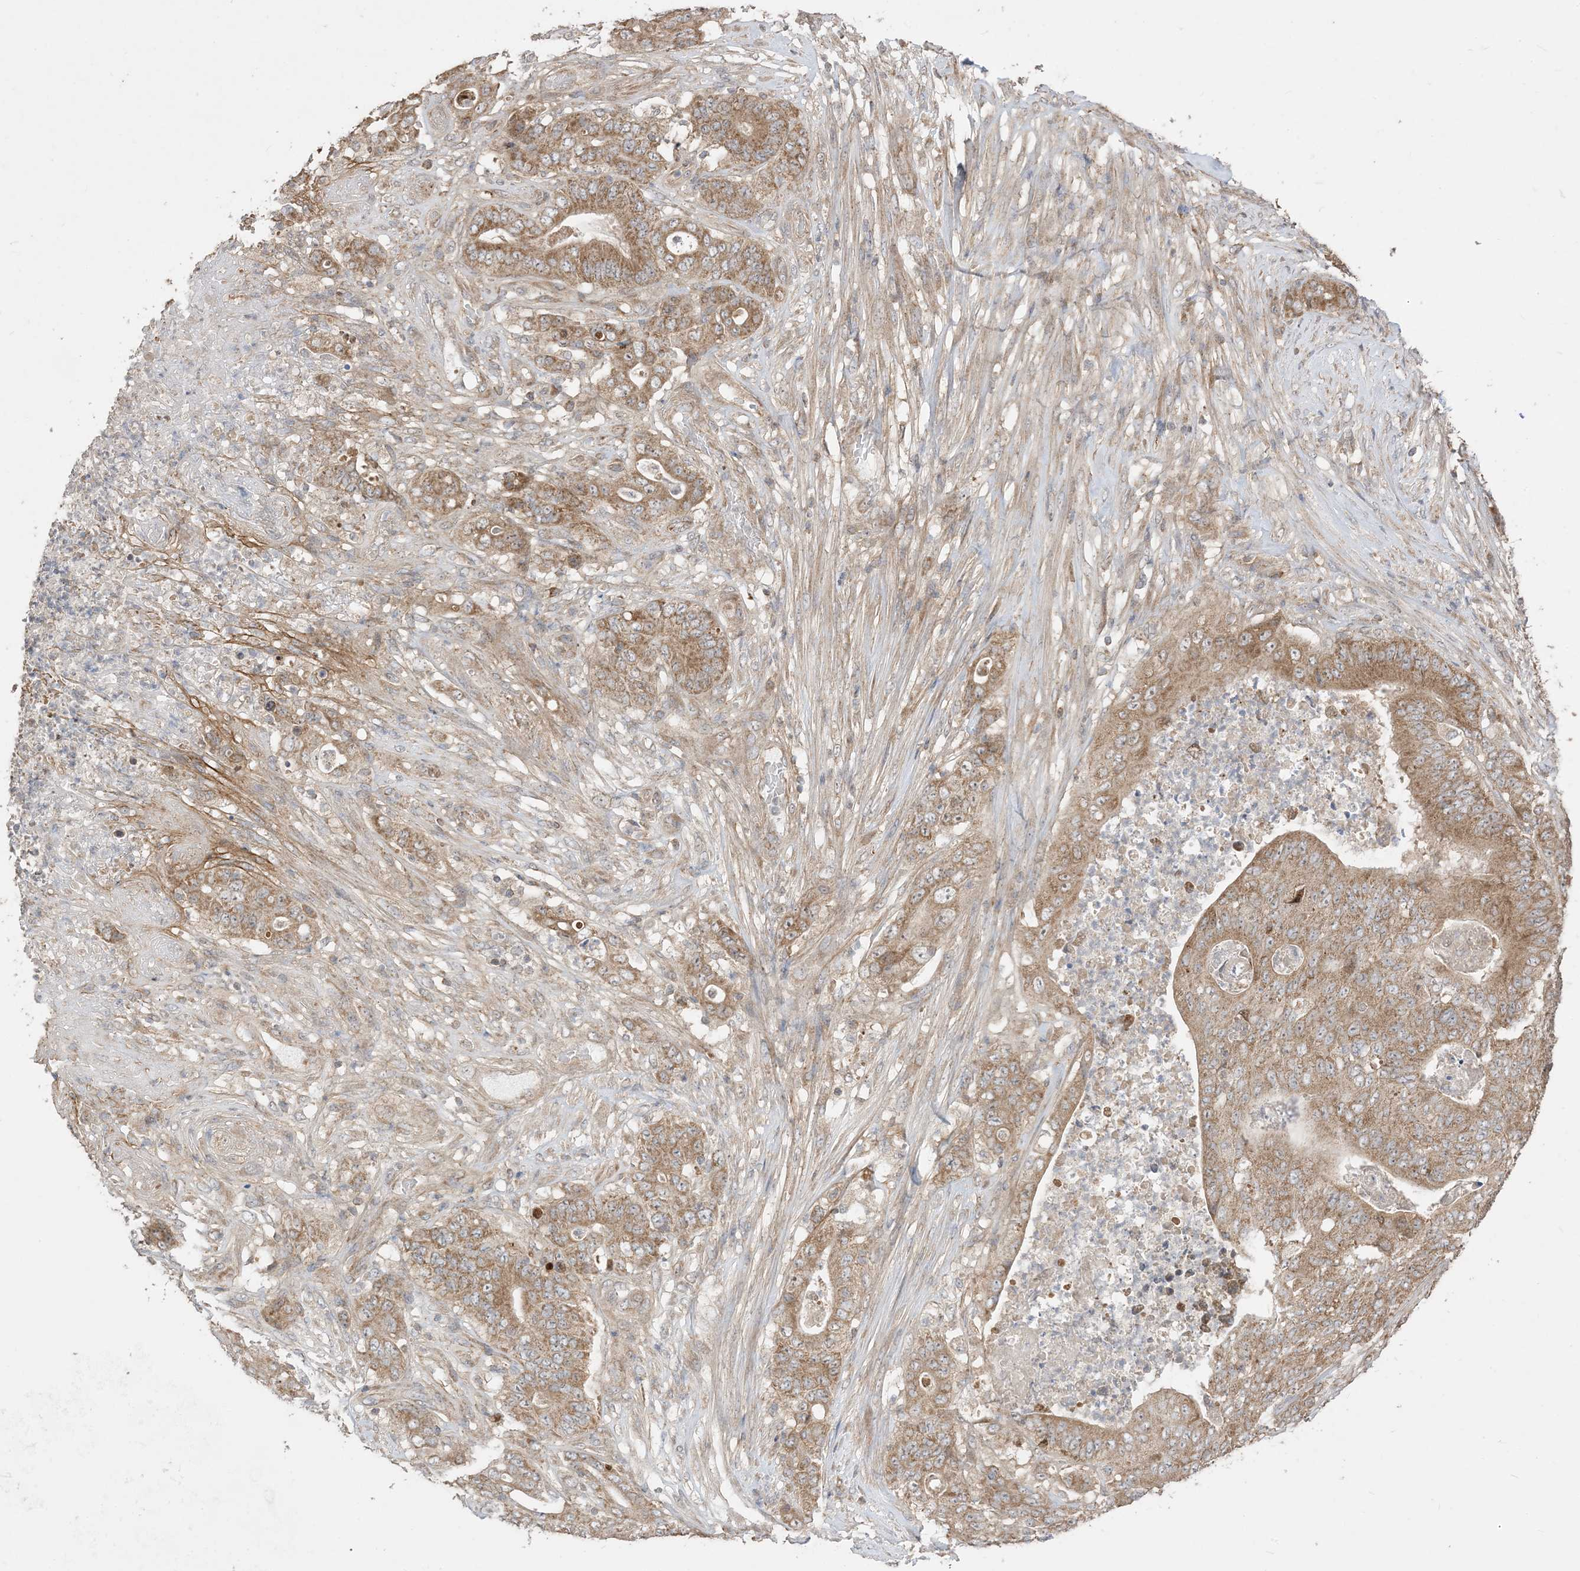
{"staining": {"intensity": "strong", "quantity": ">75%", "location": "cytoplasmic/membranous"}, "tissue": "stomach cancer", "cell_type": "Tumor cells", "image_type": "cancer", "snomed": [{"axis": "morphology", "description": "Adenocarcinoma, NOS"}, {"axis": "topography", "description": "Stomach"}], "caption": "Immunohistochemical staining of human stomach cancer (adenocarcinoma) reveals high levels of strong cytoplasmic/membranous expression in about >75% of tumor cells. The staining was performed using DAB, with brown indicating positive protein expression. Nuclei are stained blue with hematoxylin.", "gene": "SIRT3", "patient": {"sex": "female", "age": 73}}